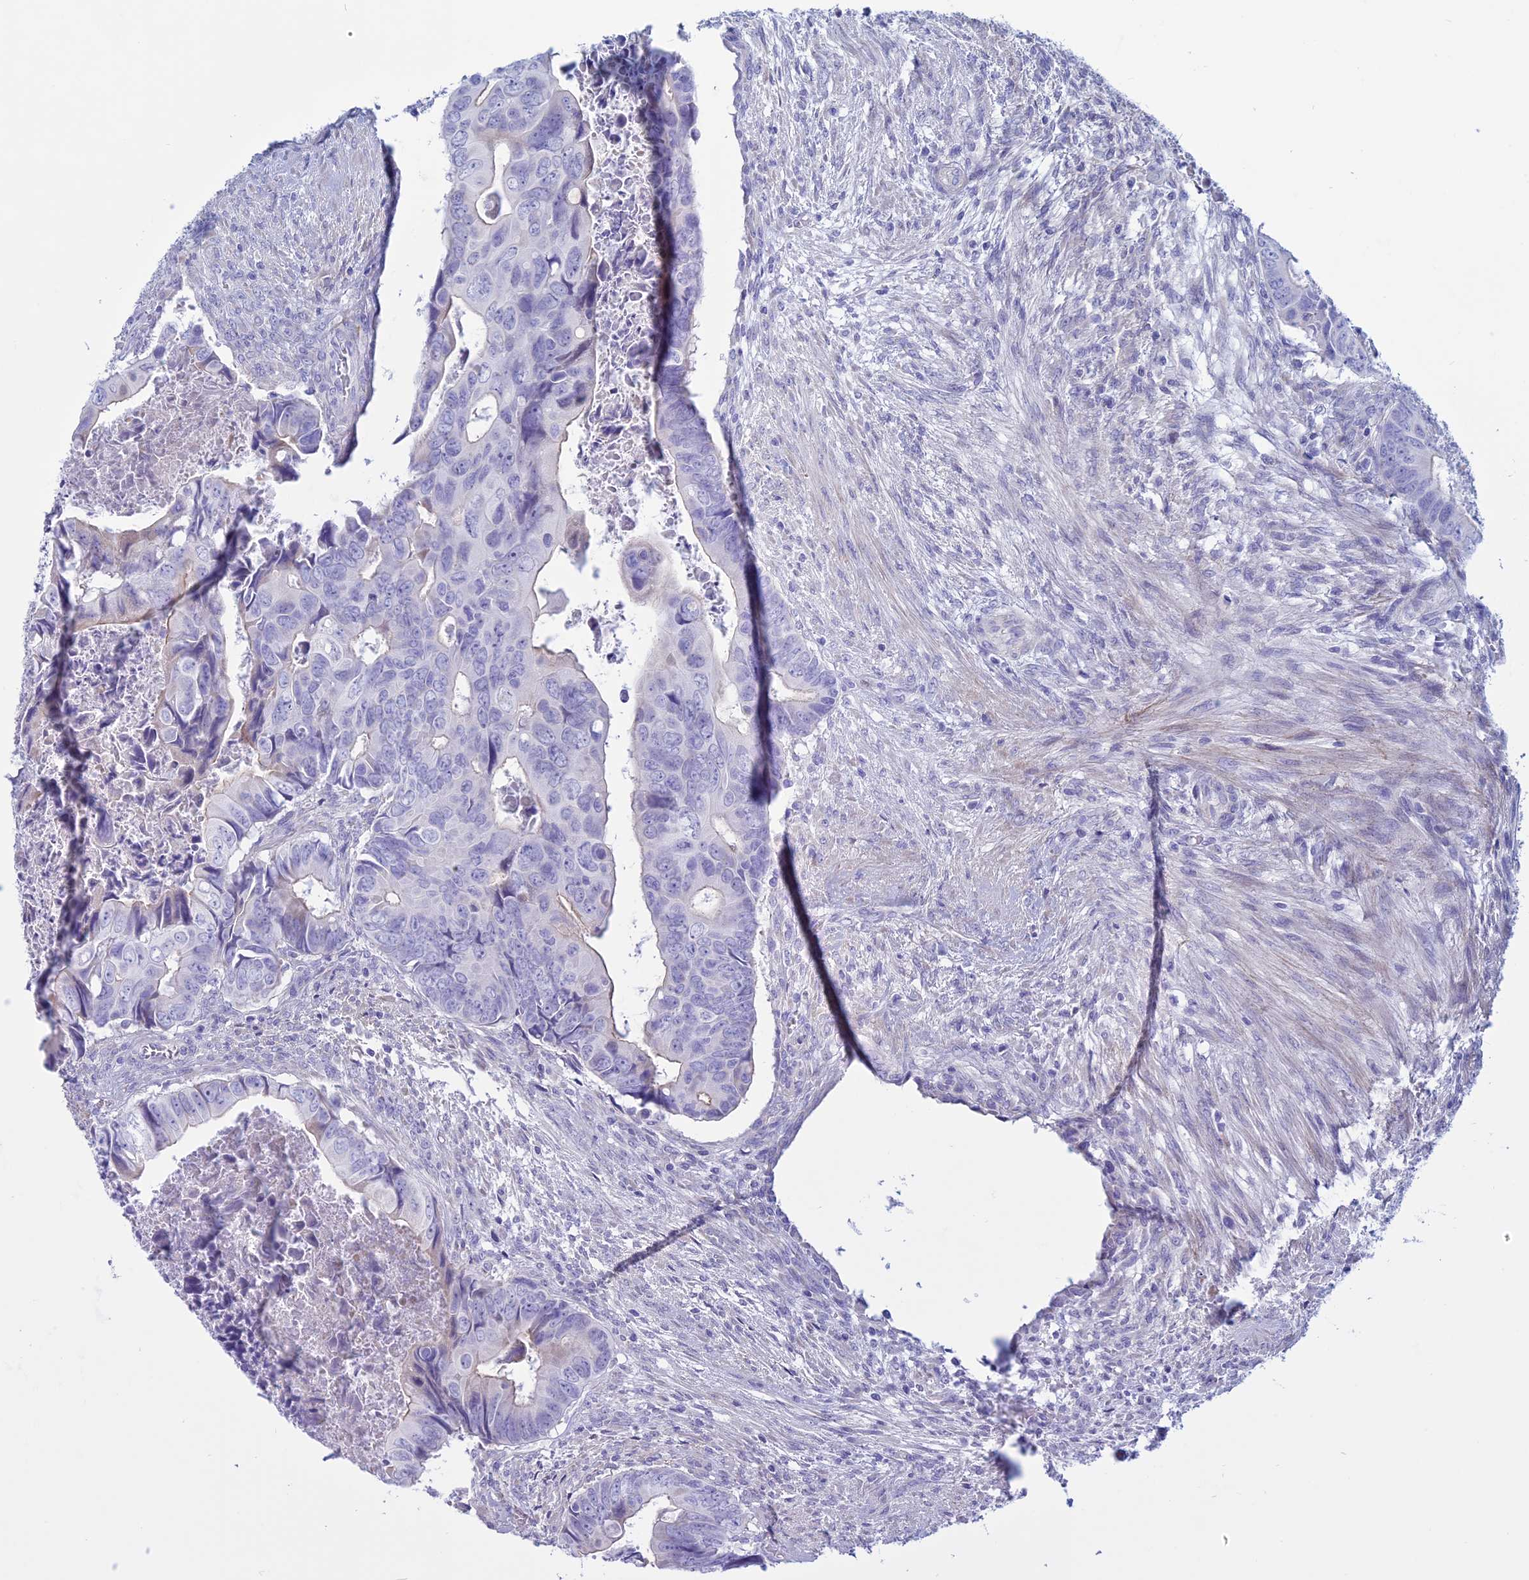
{"staining": {"intensity": "negative", "quantity": "none", "location": "none"}, "tissue": "colorectal cancer", "cell_type": "Tumor cells", "image_type": "cancer", "snomed": [{"axis": "morphology", "description": "Adenocarcinoma, NOS"}, {"axis": "topography", "description": "Rectum"}], "caption": "DAB (3,3'-diaminobenzidine) immunohistochemical staining of colorectal cancer demonstrates no significant expression in tumor cells. Brightfield microscopy of immunohistochemistry (IHC) stained with DAB (3,3'-diaminobenzidine) (brown) and hematoxylin (blue), captured at high magnification.", "gene": "SPHKAP", "patient": {"sex": "female", "age": 78}}